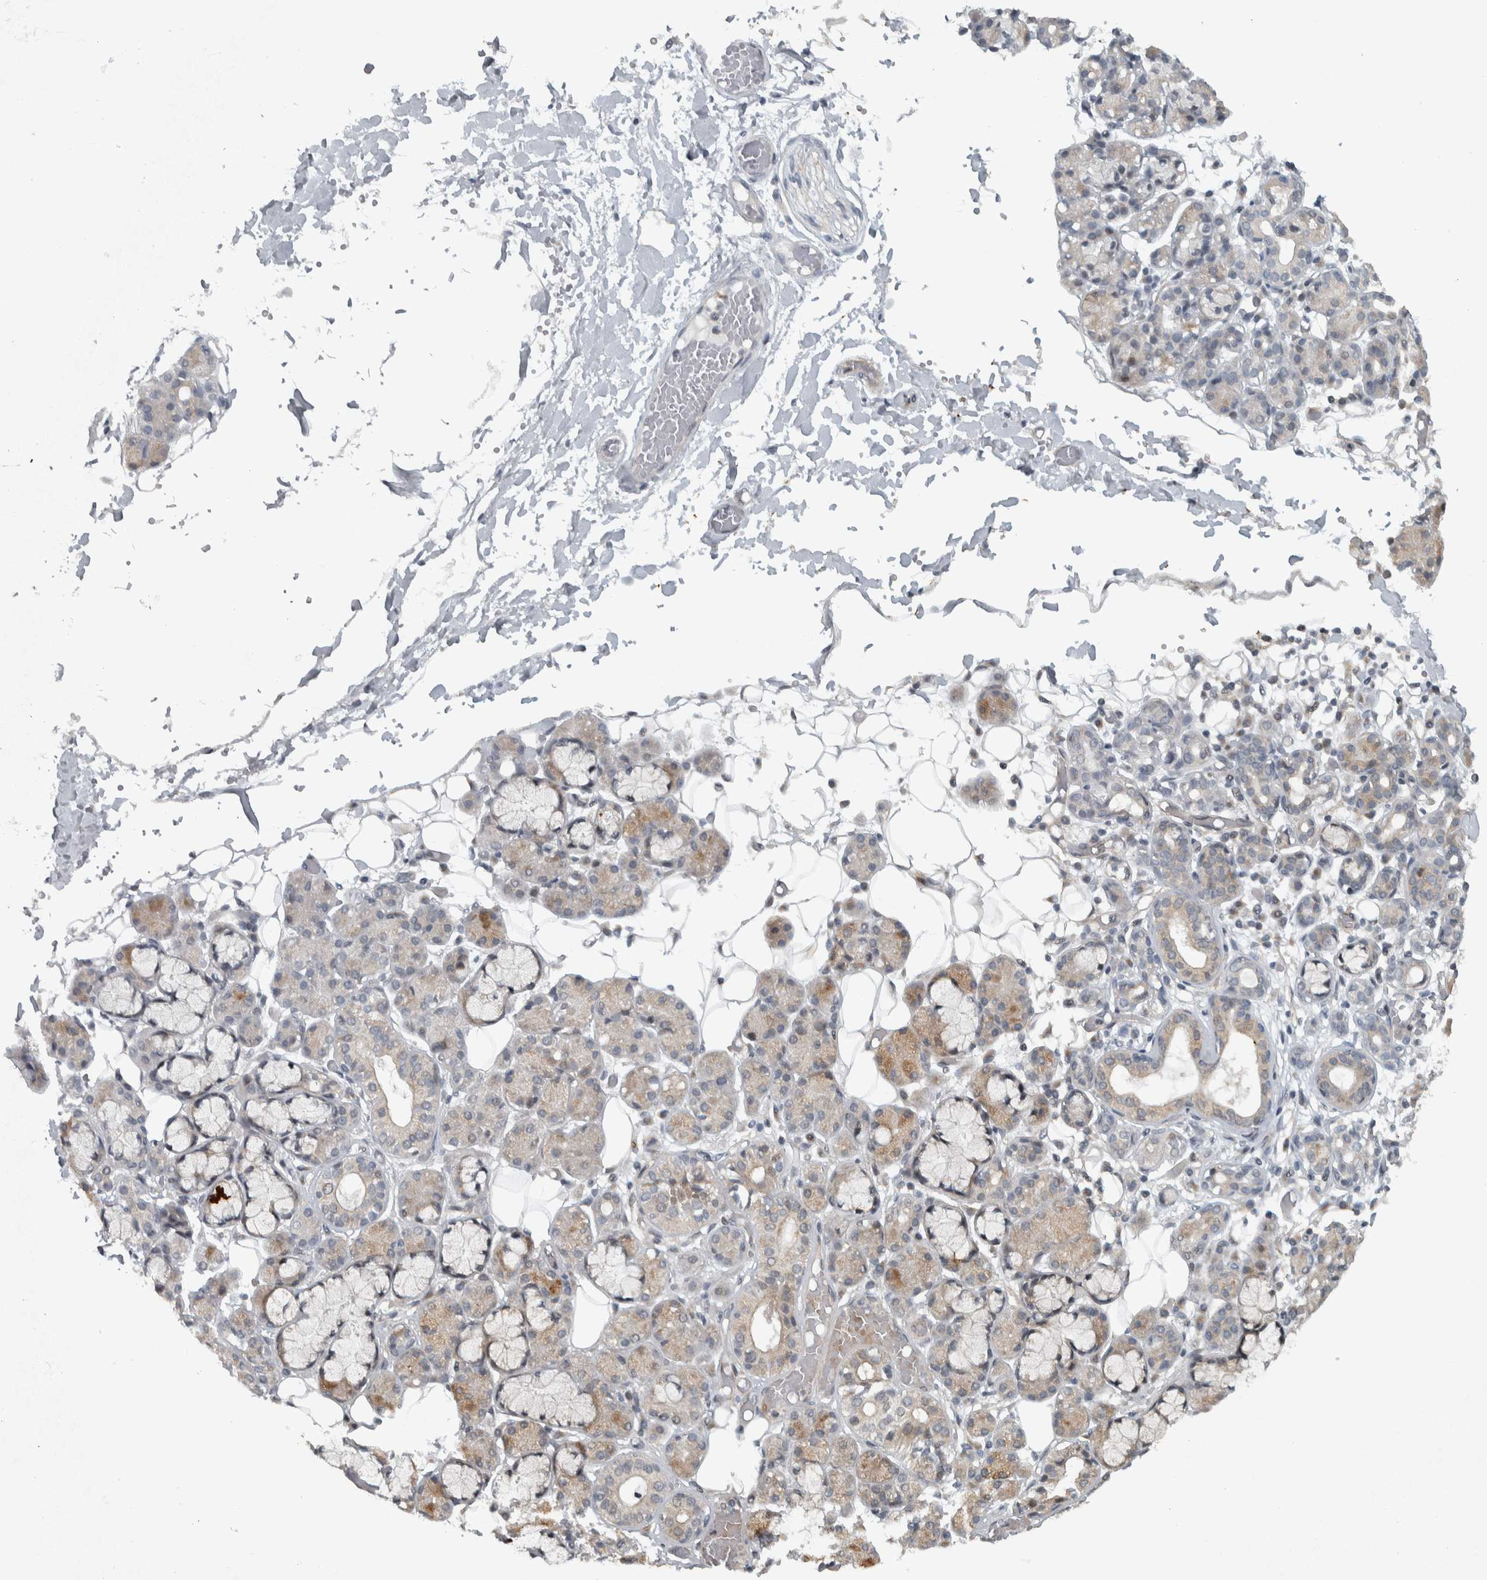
{"staining": {"intensity": "weak", "quantity": "<25%", "location": "cytoplasmic/membranous"}, "tissue": "salivary gland", "cell_type": "Glandular cells", "image_type": "normal", "snomed": [{"axis": "morphology", "description": "Normal tissue, NOS"}, {"axis": "topography", "description": "Salivary gland"}], "caption": "Unremarkable salivary gland was stained to show a protein in brown. There is no significant staining in glandular cells. (Stains: DAB (3,3'-diaminobenzidine) immunohistochemistry (IHC) with hematoxylin counter stain, Microscopy: brightfield microscopy at high magnification).", "gene": "NAPG", "patient": {"sex": "male", "age": 63}}